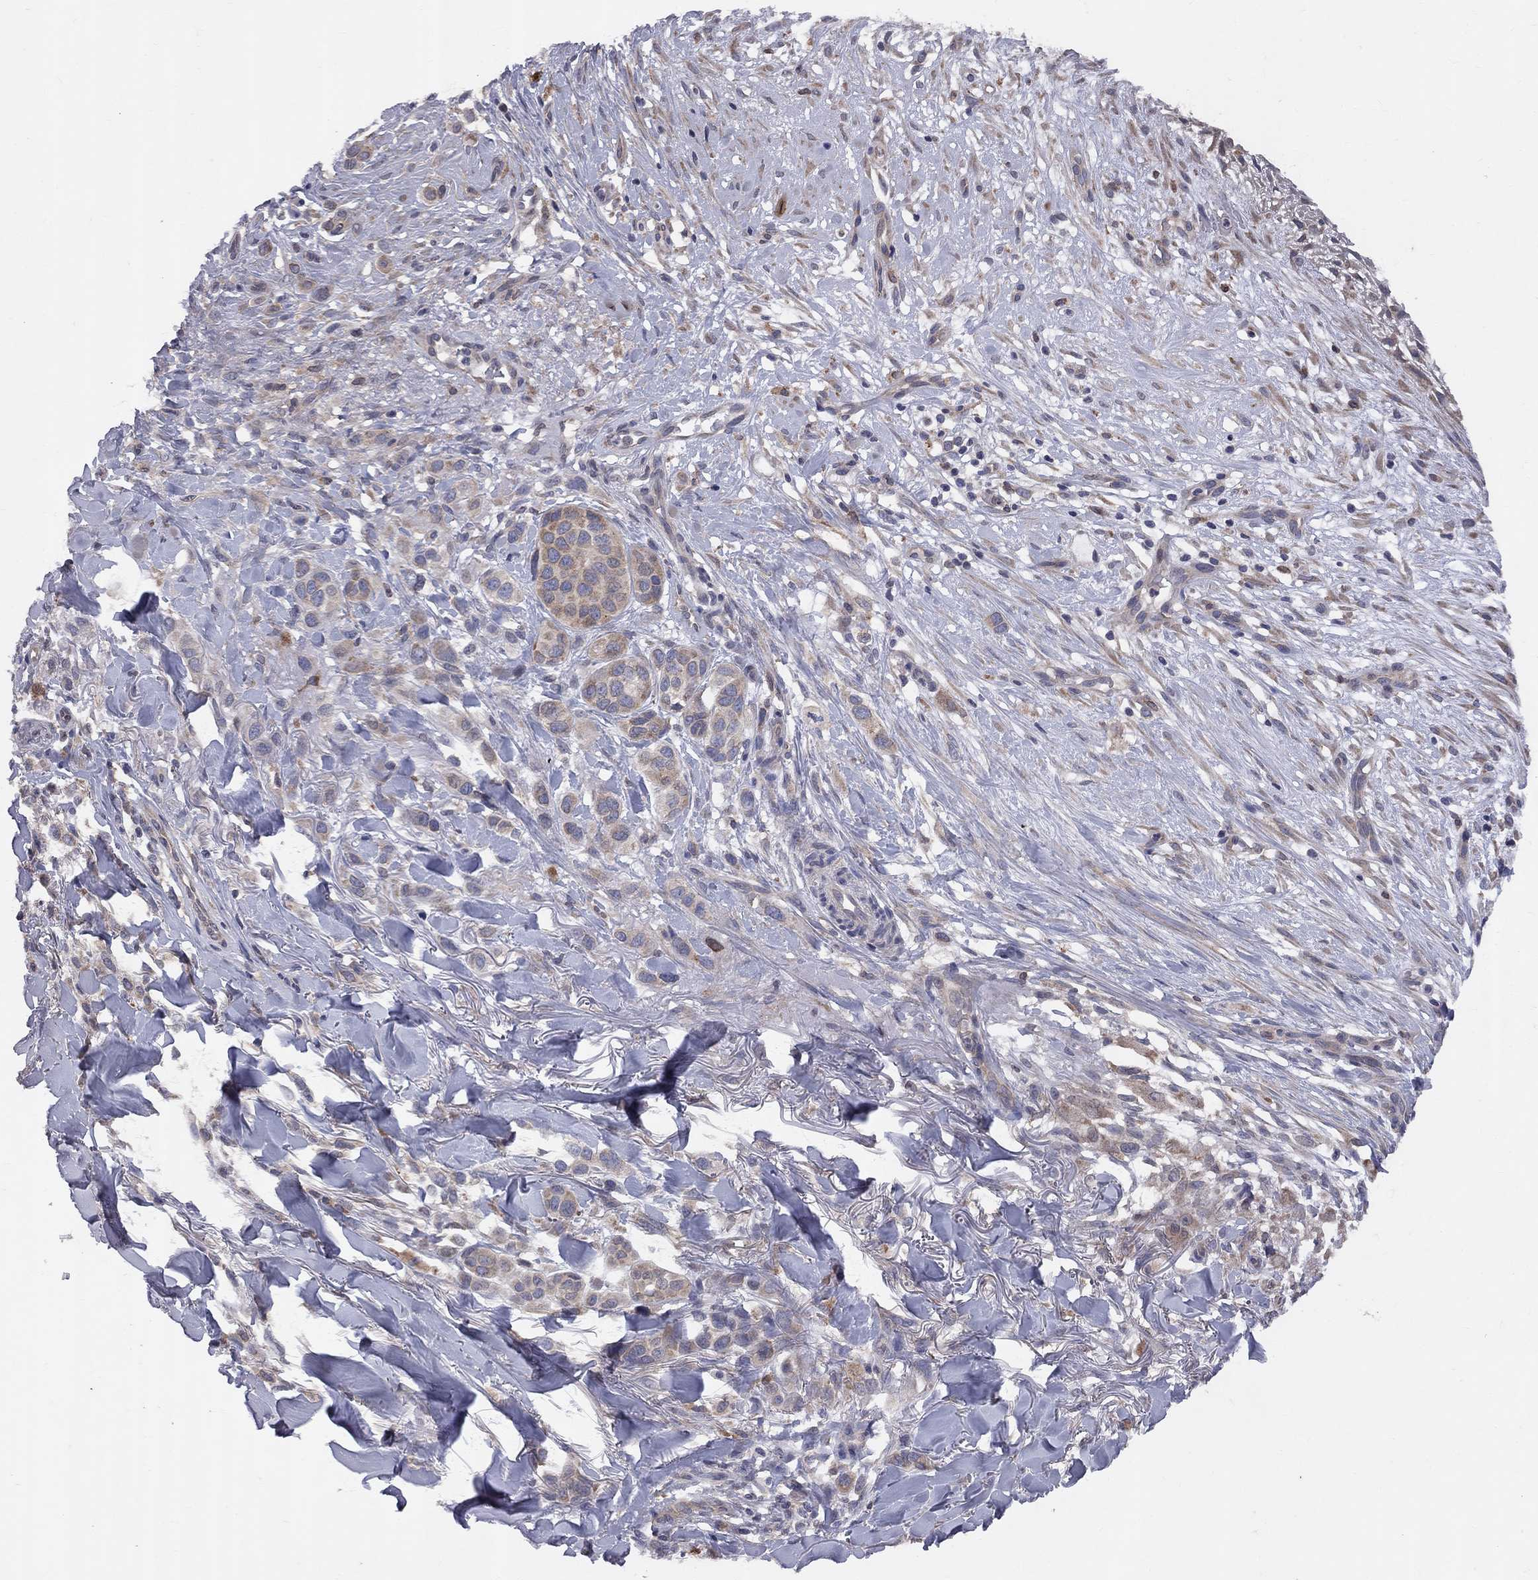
{"staining": {"intensity": "moderate", "quantity": ">75%", "location": "cytoplasmic/membranous"}, "tissue": "melanoma", "cell_type": "Tumor cells", "image_type": "cancer", "snomed": [{"axis": "morphology", "description": "Malignant melanoma, NOS"}, {"axis": "topography", "description": "Skin"}], "caption": "Protein expression by immunohistochemistry (IHC) reveals moderate cytoplasmic/membranous expression in approximately >75% of tumor cells in melanoma.", "gene": "CNOT11", "patient": {"sex": "male", "age": 57}}